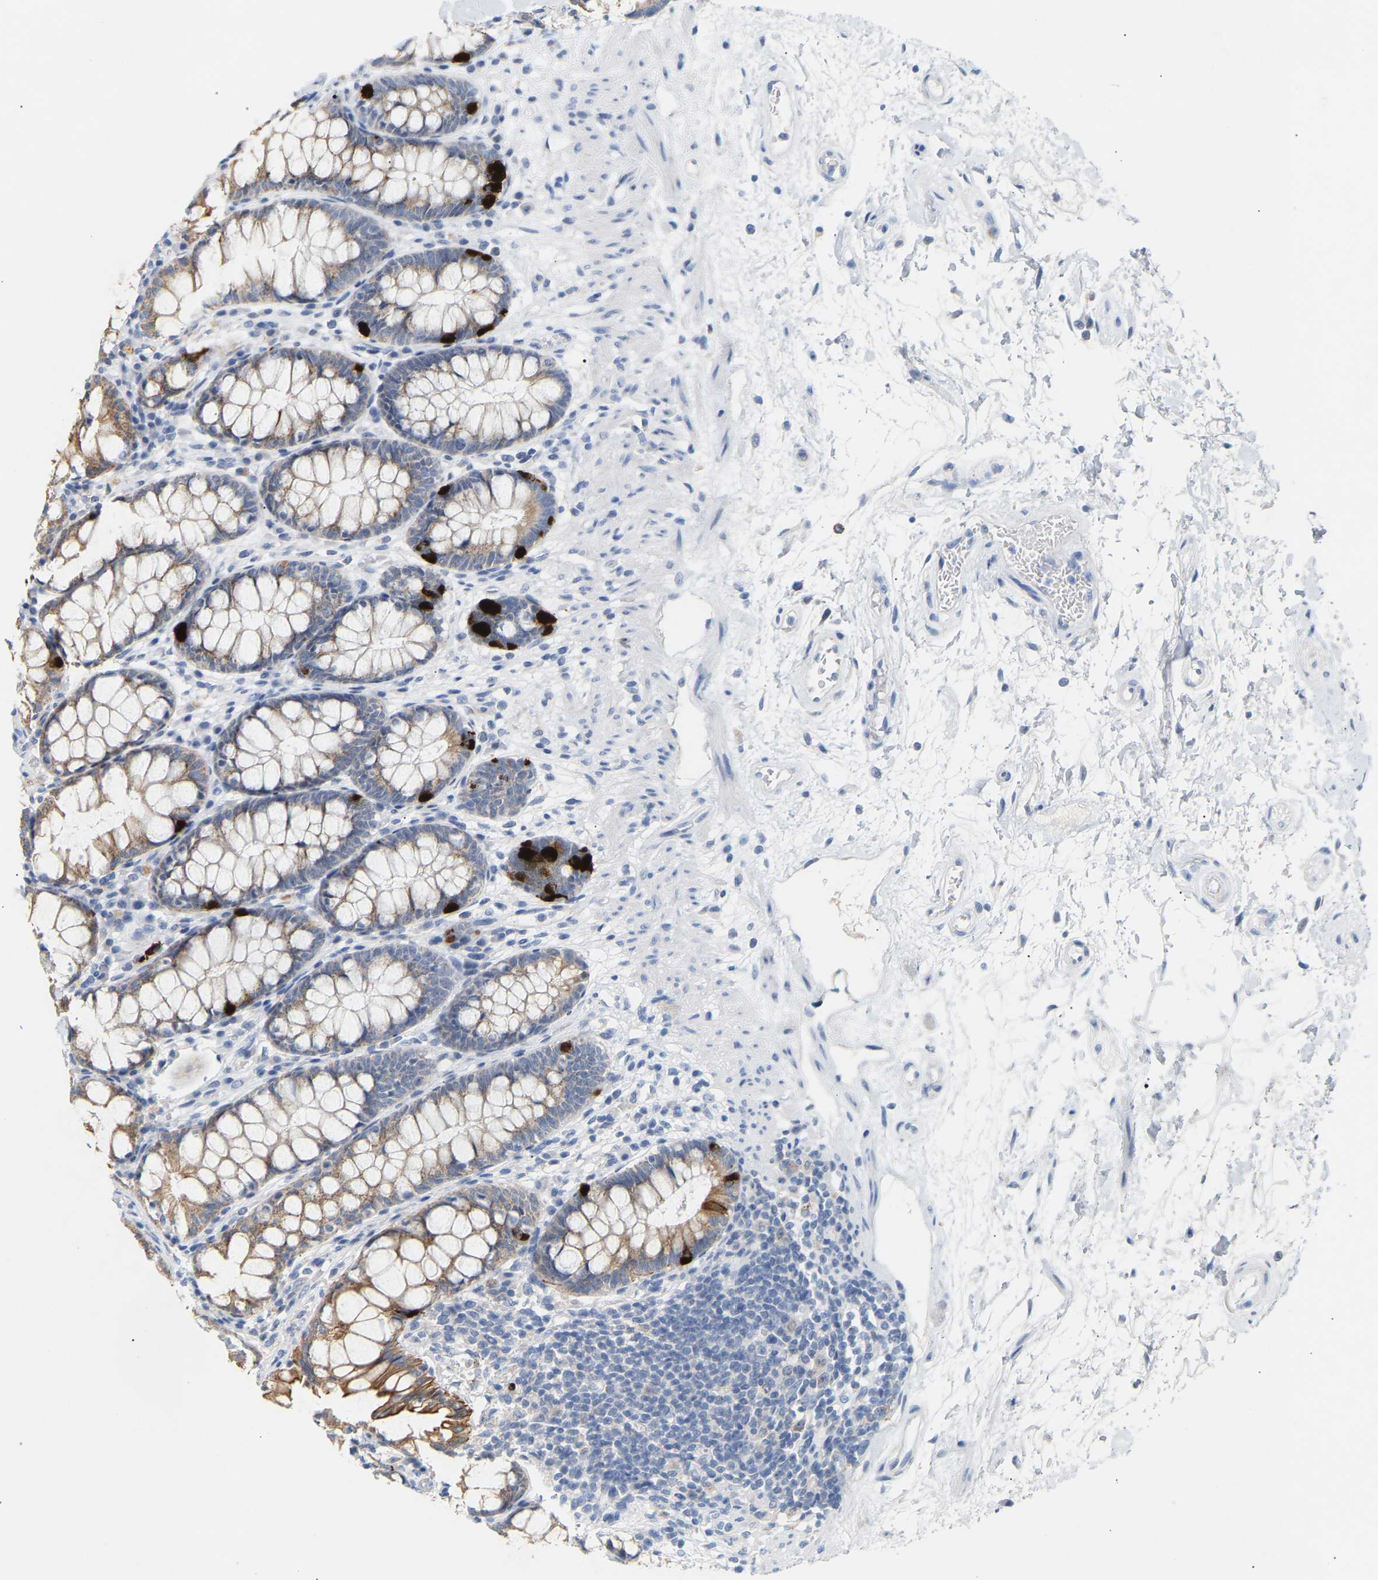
{"staining": {"intensity": "moderate", "quantity": ">75%", "location": "cytoplasmic/membranous"}, "tissue": "rectum", "cell_type": "Glandular cells", "image_type": "normal", "snomed": [{"axis": "morphology", "description": "Normal tissue, NOS"}, {"axis": "topography", "description": "Rectum"}], "caption": "Immunohistochemistry micrograph of unremarkable rectum stained for a protein (brown), which displays medium levels of moderate cytoplasmic/membranous staining in approximately >75% of glandular cells.", "gene": "PEX1", "patient": {"sex": "male", "age": 64}}